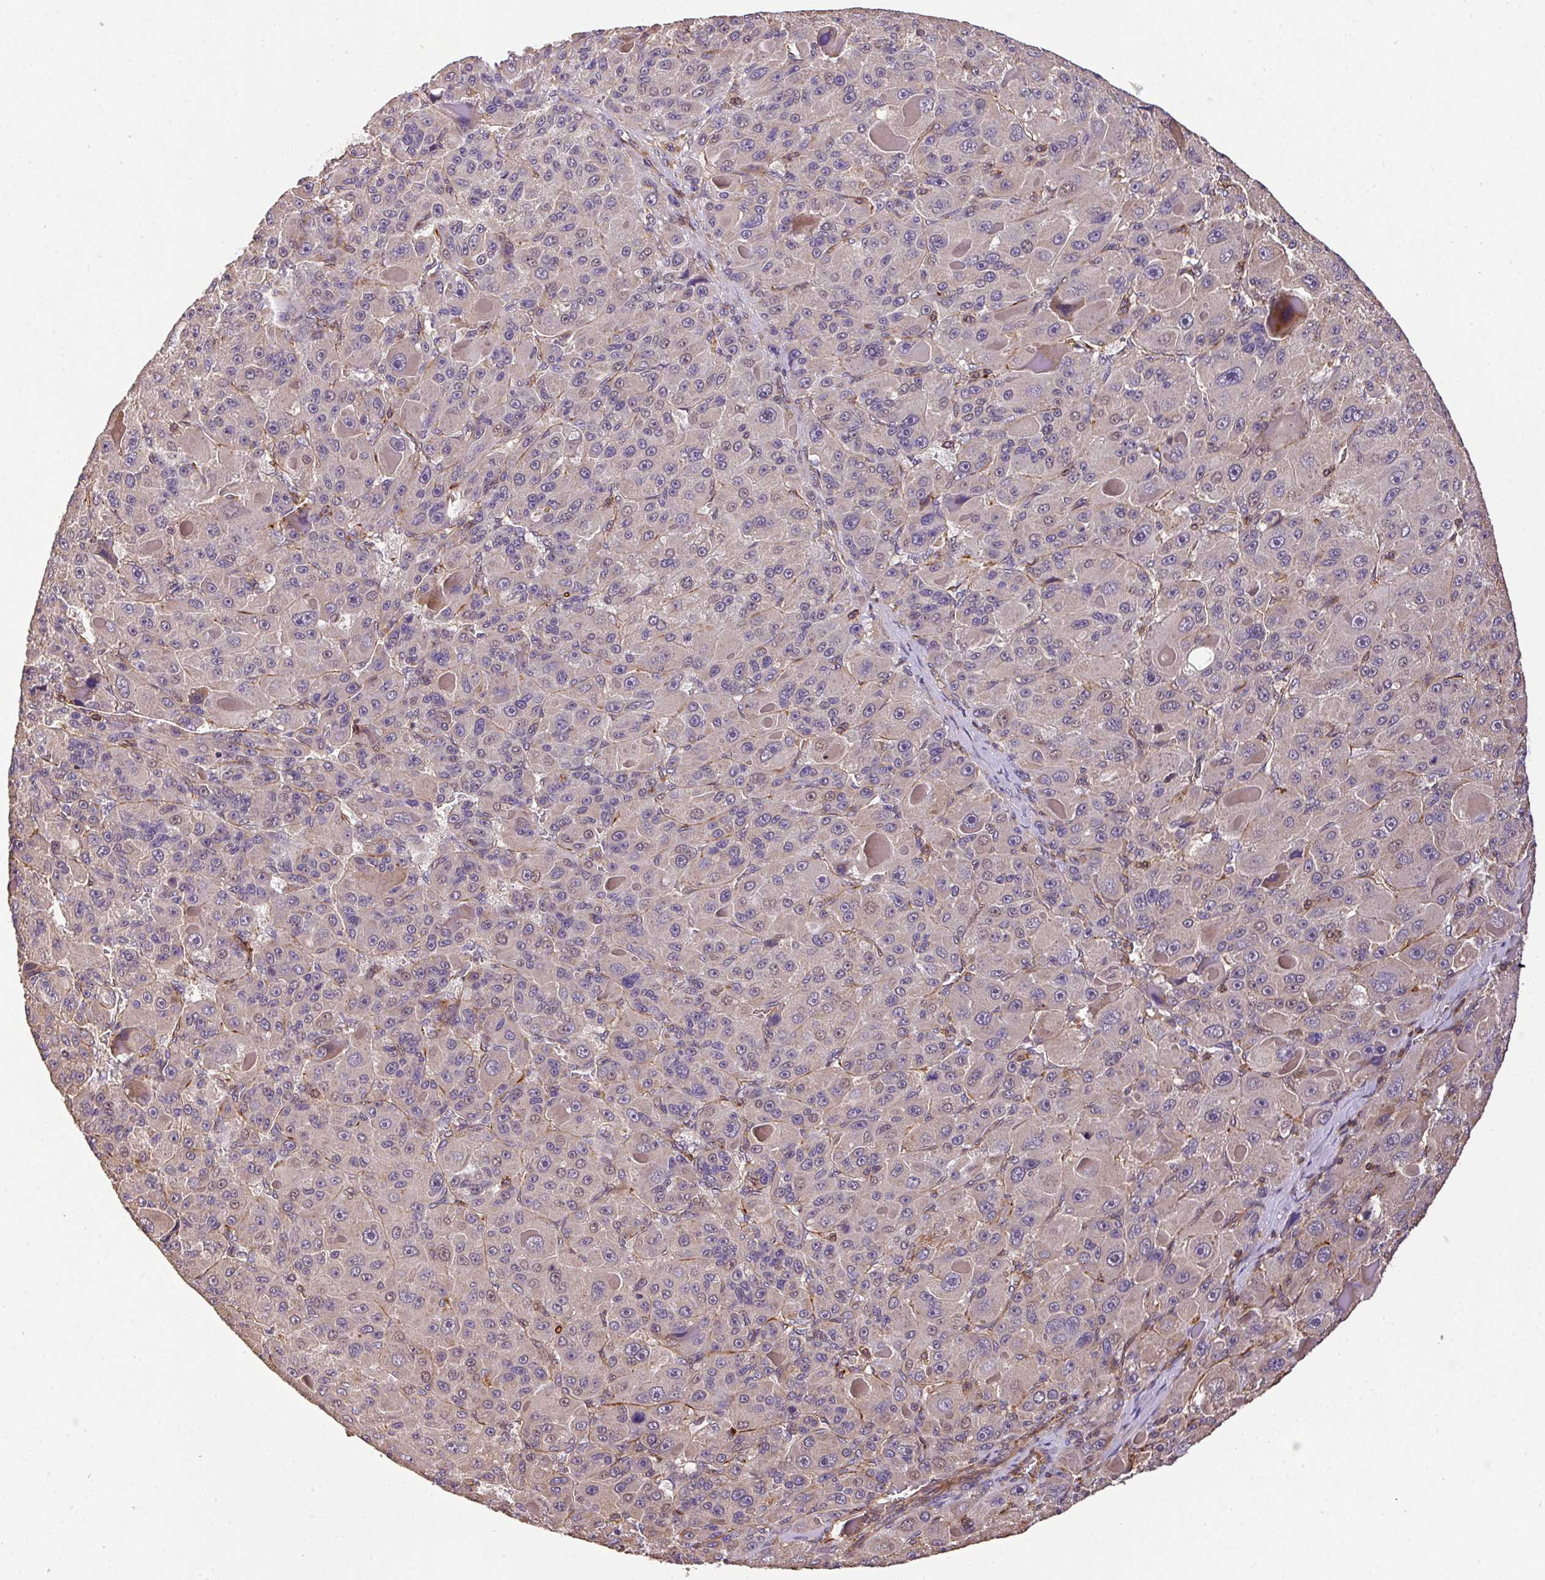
{"staining": {"intensity": "weak", "quantity": "<25%", "location": "cytoplasmic/membranous"}, "tissue": "liver cancer", "cell_type": "Tumor cells", "image_type": "cancer", "snomed": [{"axis": "morphology", "description": "Carcinoma, Hepatocellular, NOS"}, {"axis": "topography", "description": "Liver"}], "caption": "Tumor cells show no significant positivity in hepatocellular carcinoma (liver).", "gene": "CASS4", "patient": {"sex": "male", "age": 76}}